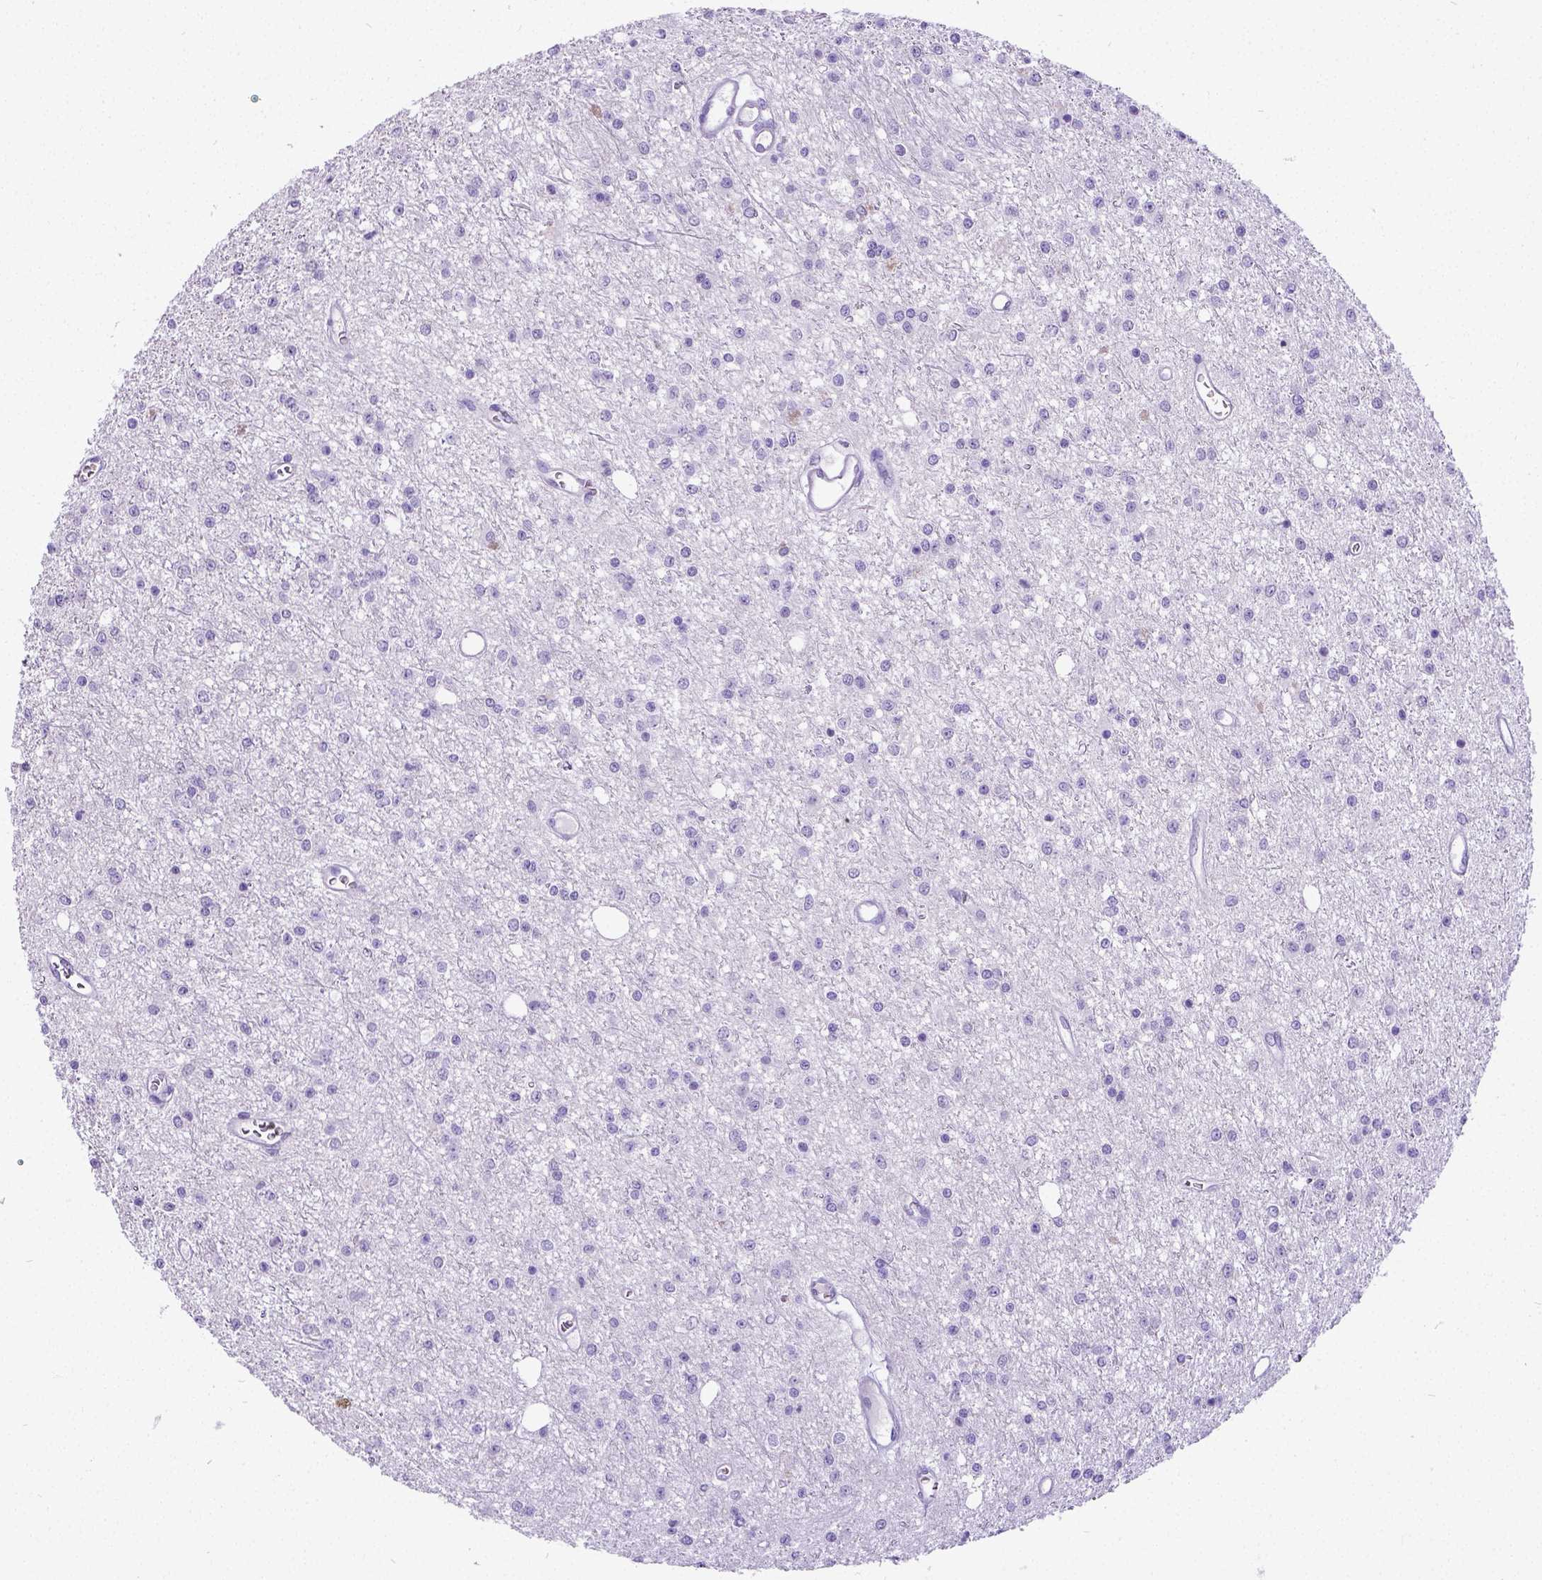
{"staining": {"intensity": "negative", "quantity": "none", "location": "none"}, "tissue": "glioma", "cell_type": "Tumor cells", "image_type": "cancer", "snomed": [{"axis": "morphology", "description": "Glioma, malignant, Low grade"}, {"axis": "topography", "description": "Brain"}], "caption": "A high-resolution histopathology image shows immunohistochemistry (IHC) staining of malignant low-grade glioma, which displays no significant staining in tumor cells. (Brightfield microscopy of DAB (3,3'-diaminobenzidine) IHC at high magnification).", "gene": "SATB2", "patient": {"sex": "female", "age": 45}}